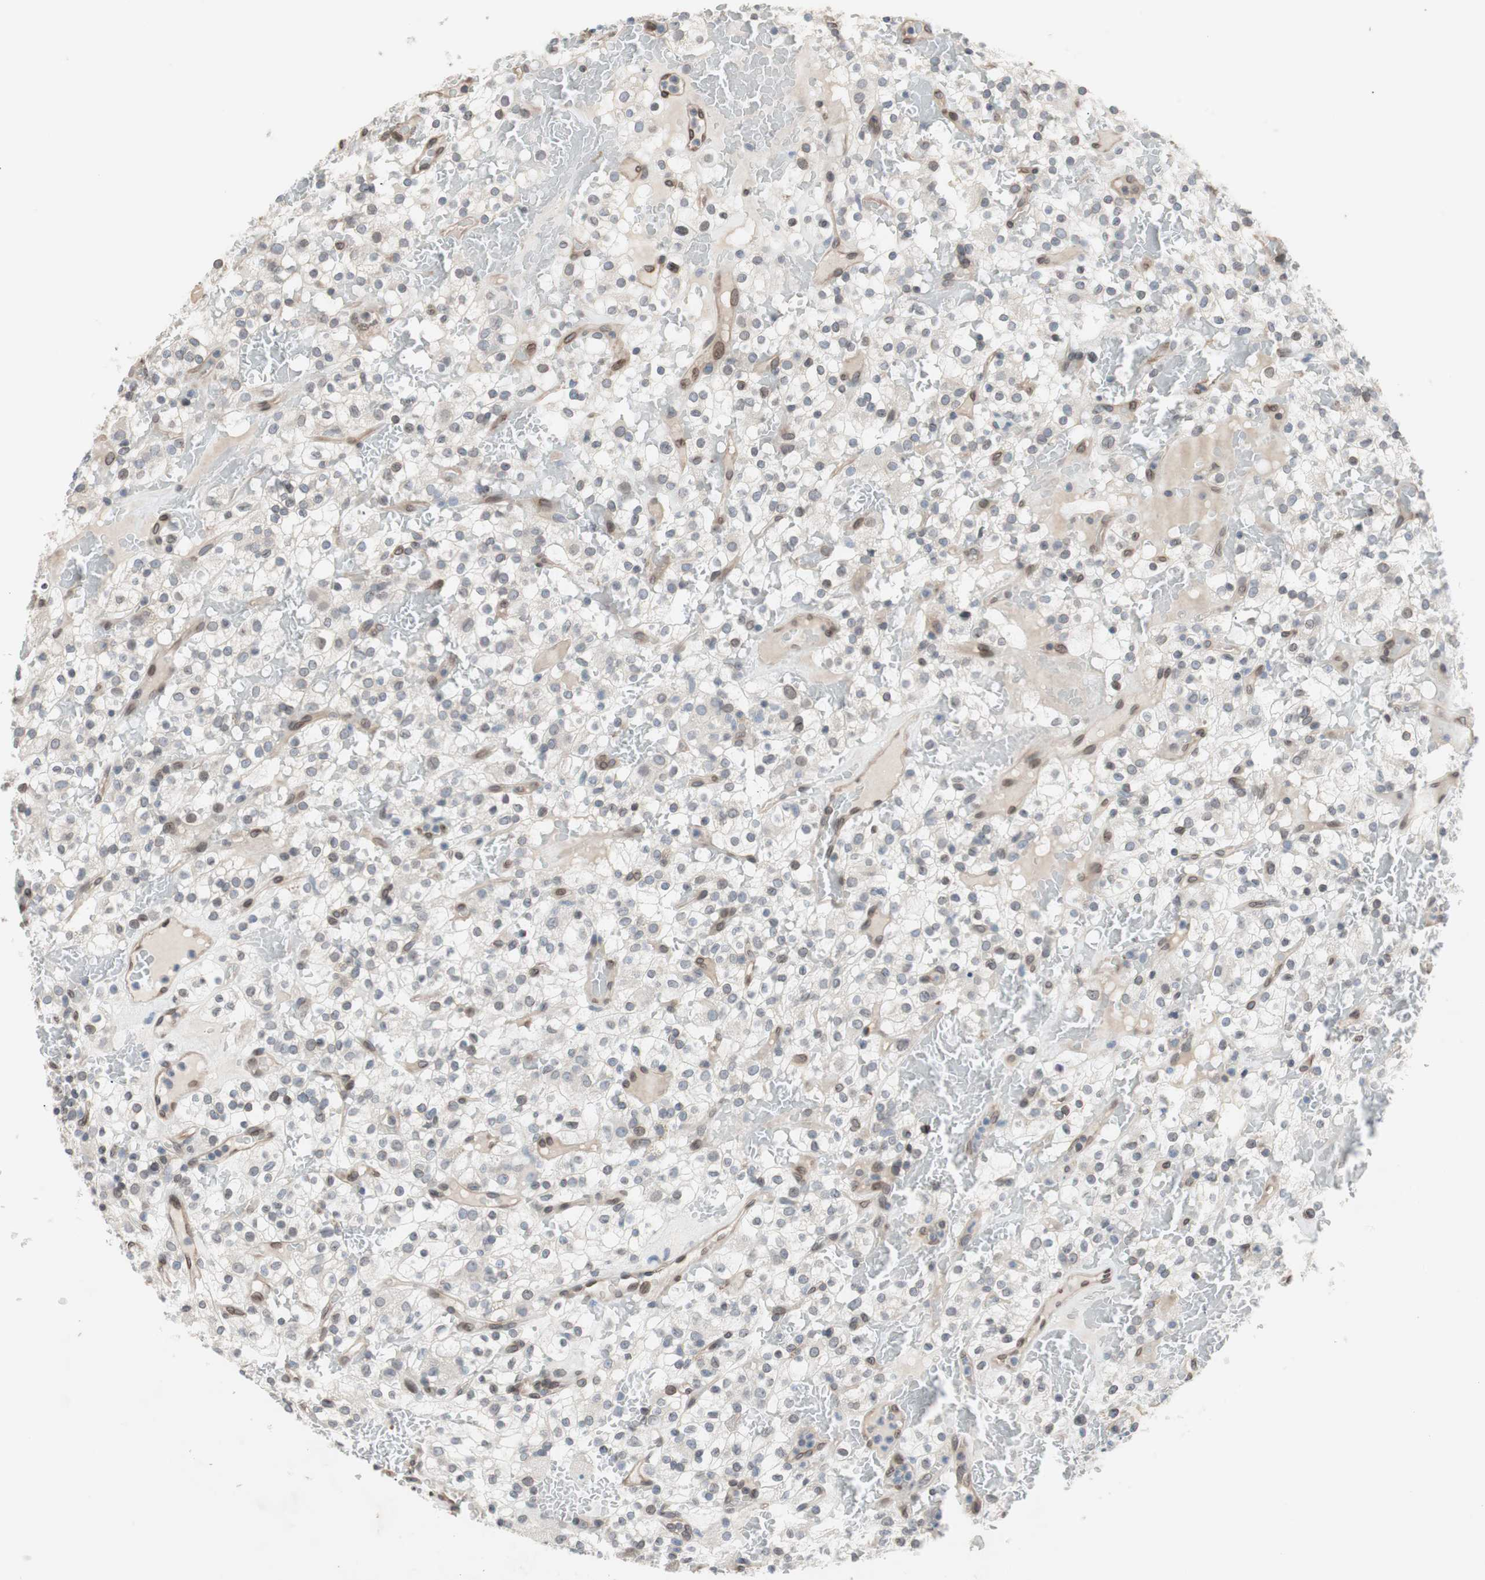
{"staining": {"intensity": "negative", "quantity": "none", "location": "none"}, "tissue": "renal cancer", "cell_type": "Tumor cells", "image_type": "cancer", "snomed": [{"axis": "morphology", "description": "Normal tissue, NOS"}, {"axis": "morphology", "description": "Adenocarcinoma, NOS"}, {"axis": "topography", "description": "Kidney"}], "caption": "Tumor cells show no significant protein positivity in adenocarcinoma (renal). Nuclei are stained in blue.", "gene": "ARNT2", "patient": {"sex": "female", "age": 72}}